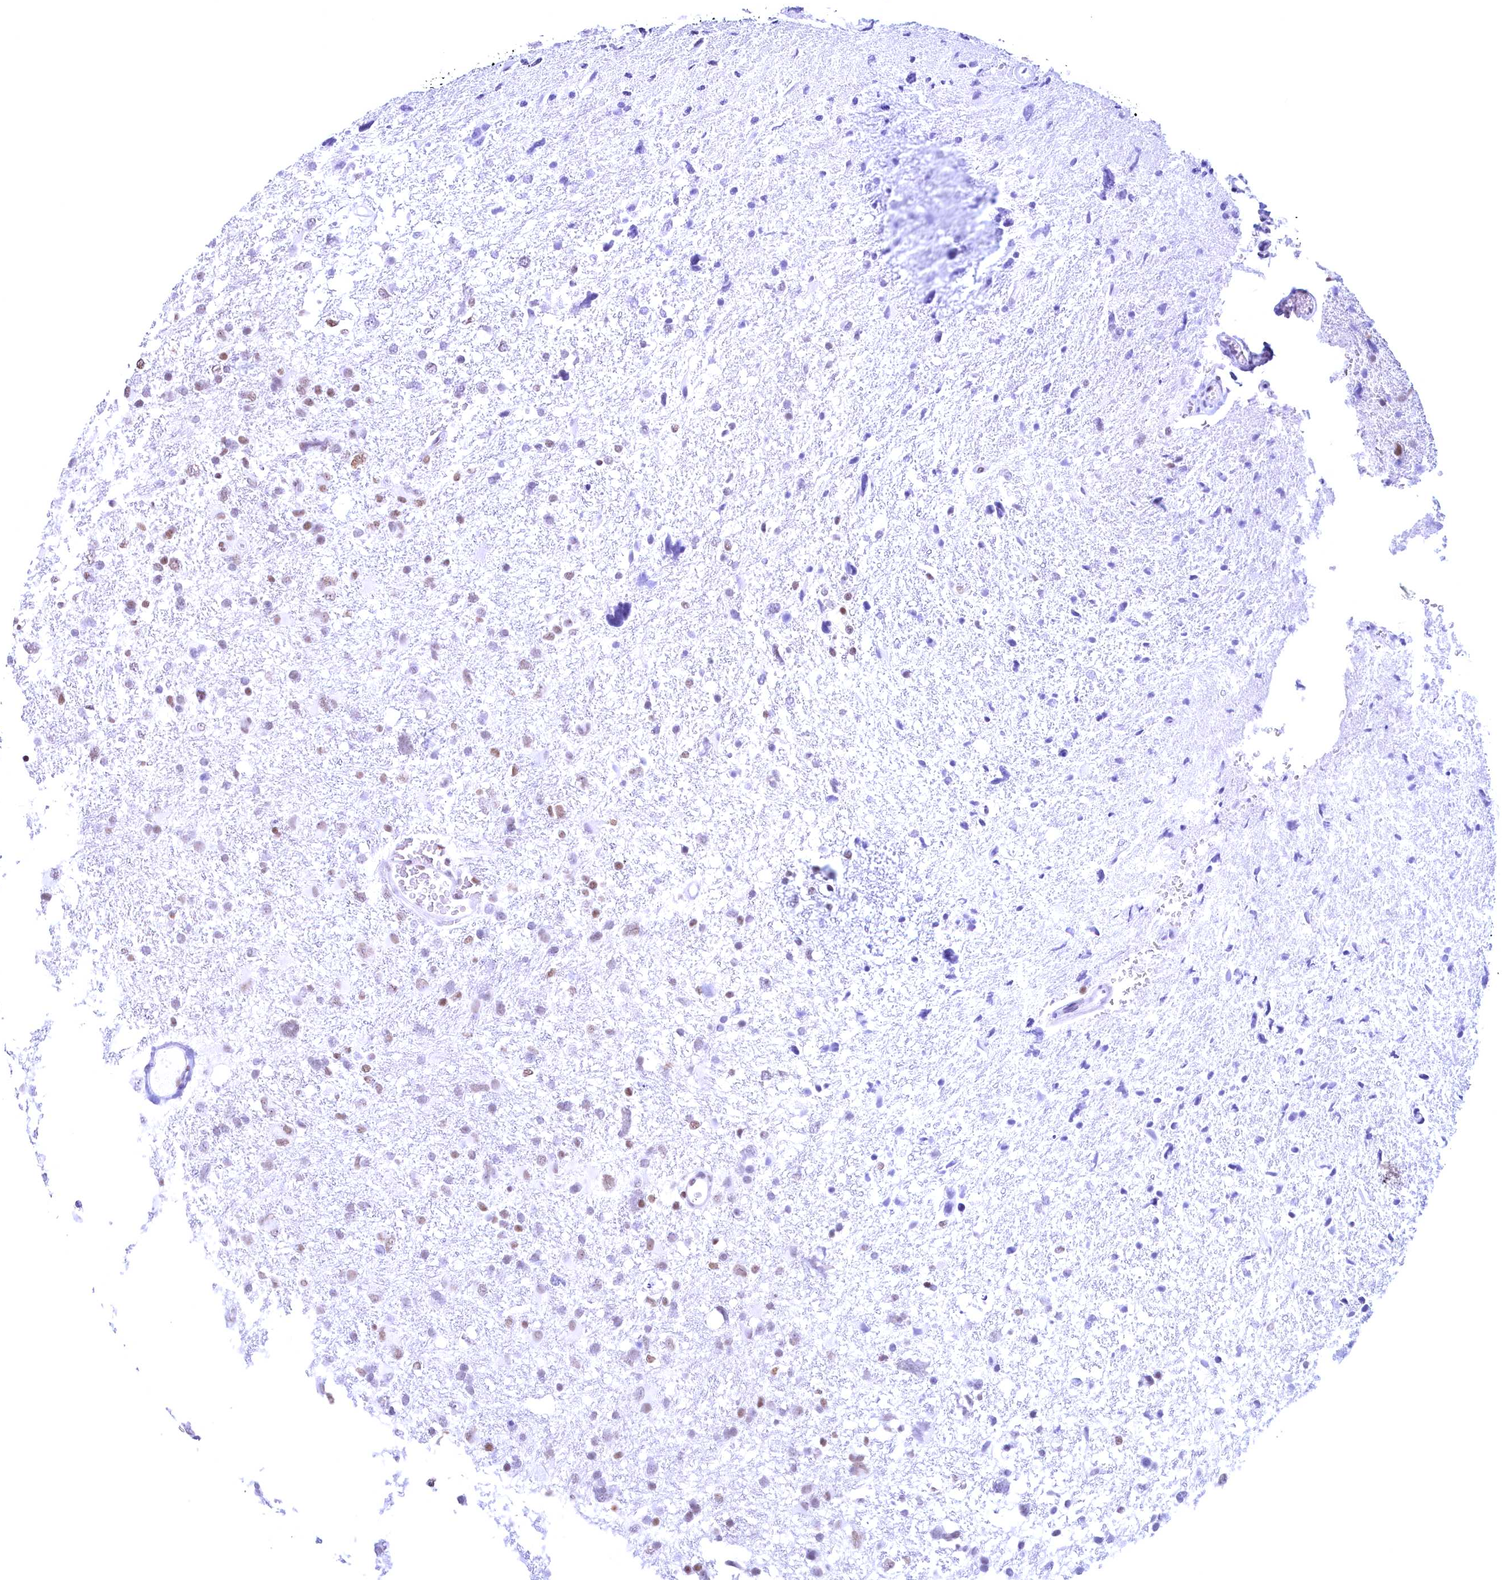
{"staining": {"intensity": "moderate", "quantity": "<25%", "location": "nuclear"}, "tissue": "glioma", "cell_type": "Tumor cells", "image_type": "cancer", "snomed": [{"axis": "morphology", "description": "Glioma, malignant, High grade"}, {"axis": "topography", "description": "Brain"}], "caption": "This micrograph displays immunohistochemistry (IHC) staining of high-grade glioma (malignant), with low moderate nuclear staining in about <25% of tumor cells.", "gene": "CDC26", "patient": {"sex": "male", "age": 61}}